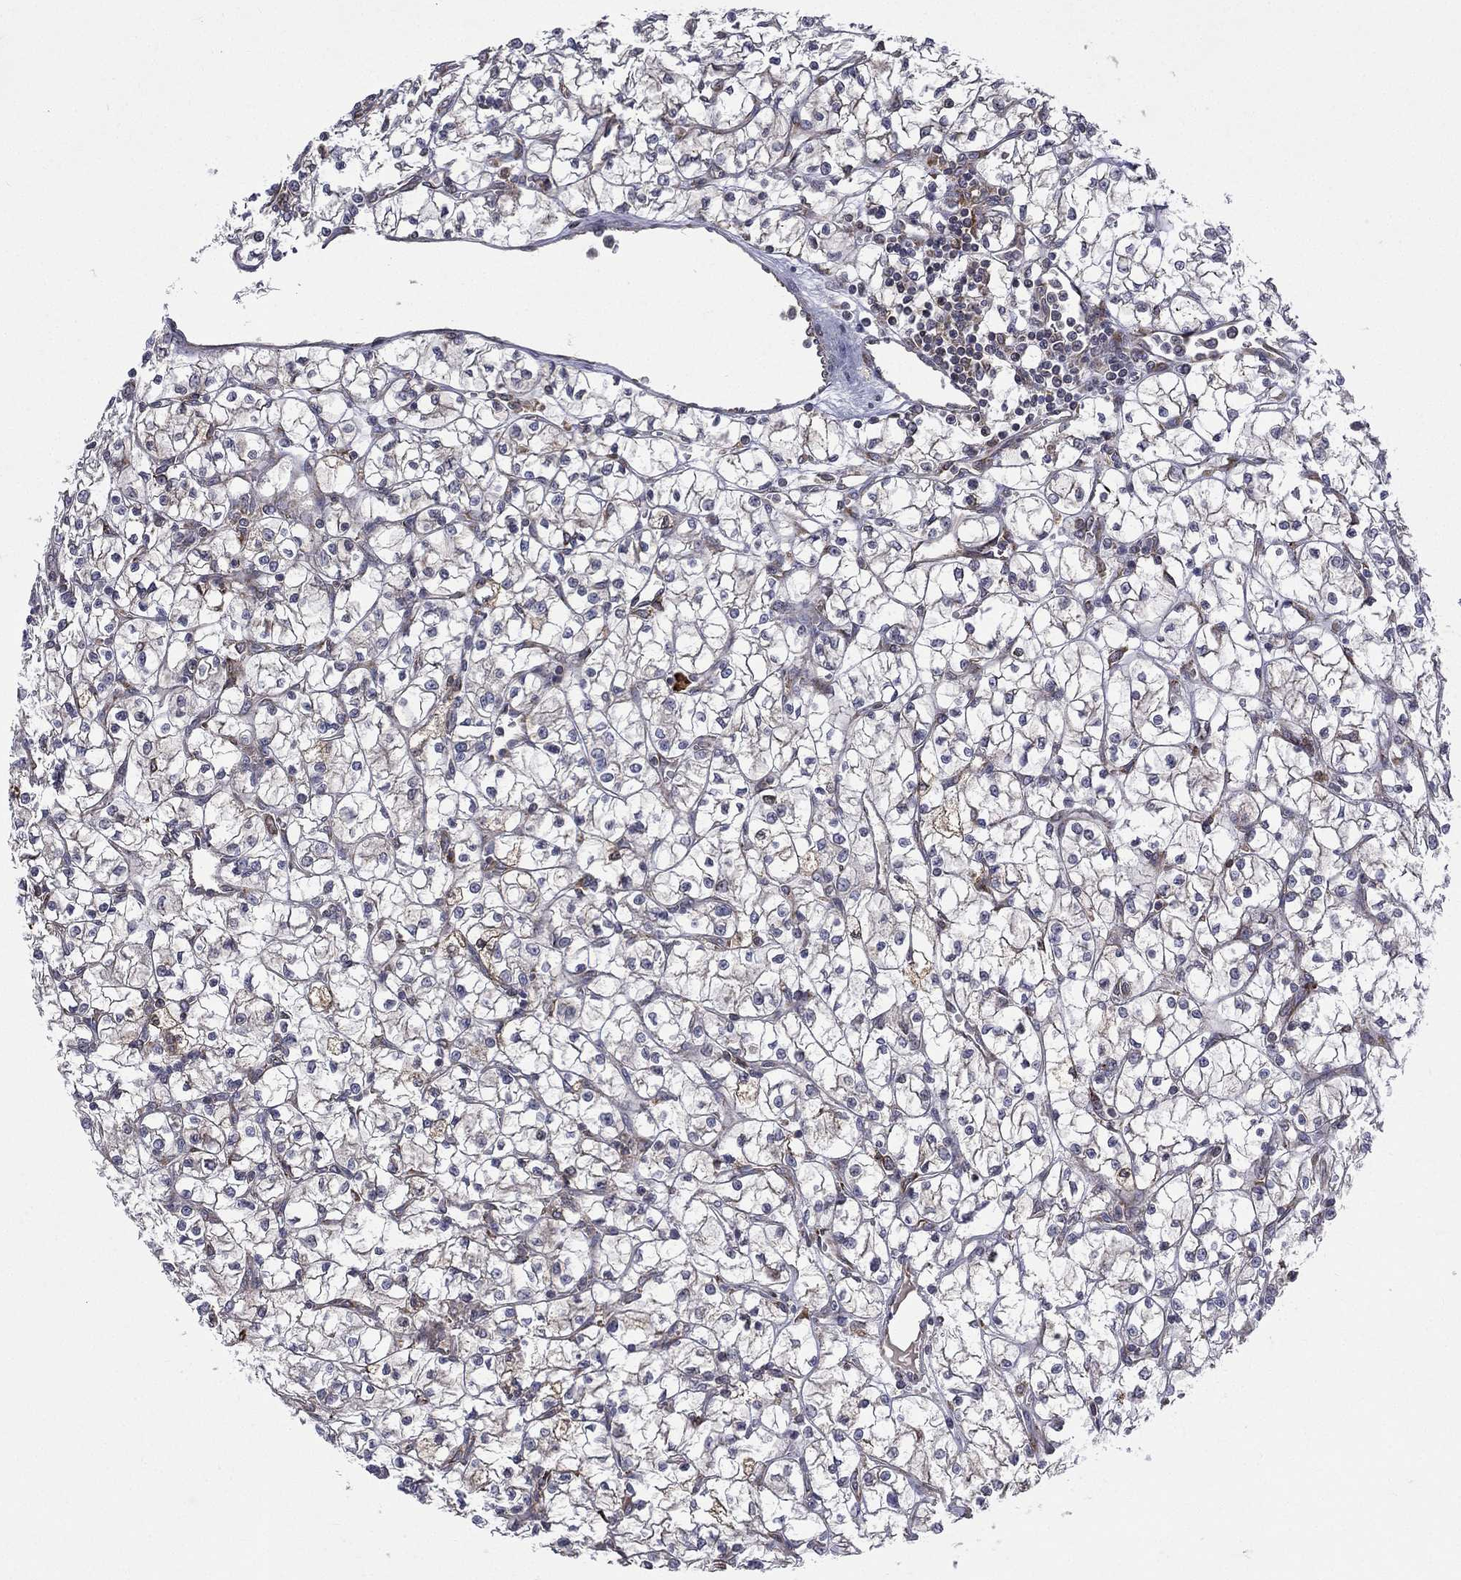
{"staining": {"intensity": "negative", "quantity": "none", "location": "none"}, "tissue": "renal cancer", "cell_type": "Tumor cells", "image_type": "cancer", "snomed": [{"axis": "morphology", "description": "Adenocarcinoma, NOS"}, {"axis": "topography", "description": "Kidney"}], "caption": "Immunohistochemical staining of renal adenocarcinoma reveals no significant expression in tumor cells.", "gene": "C20orf96", "patient": {"sex": "female", "age": 64}}